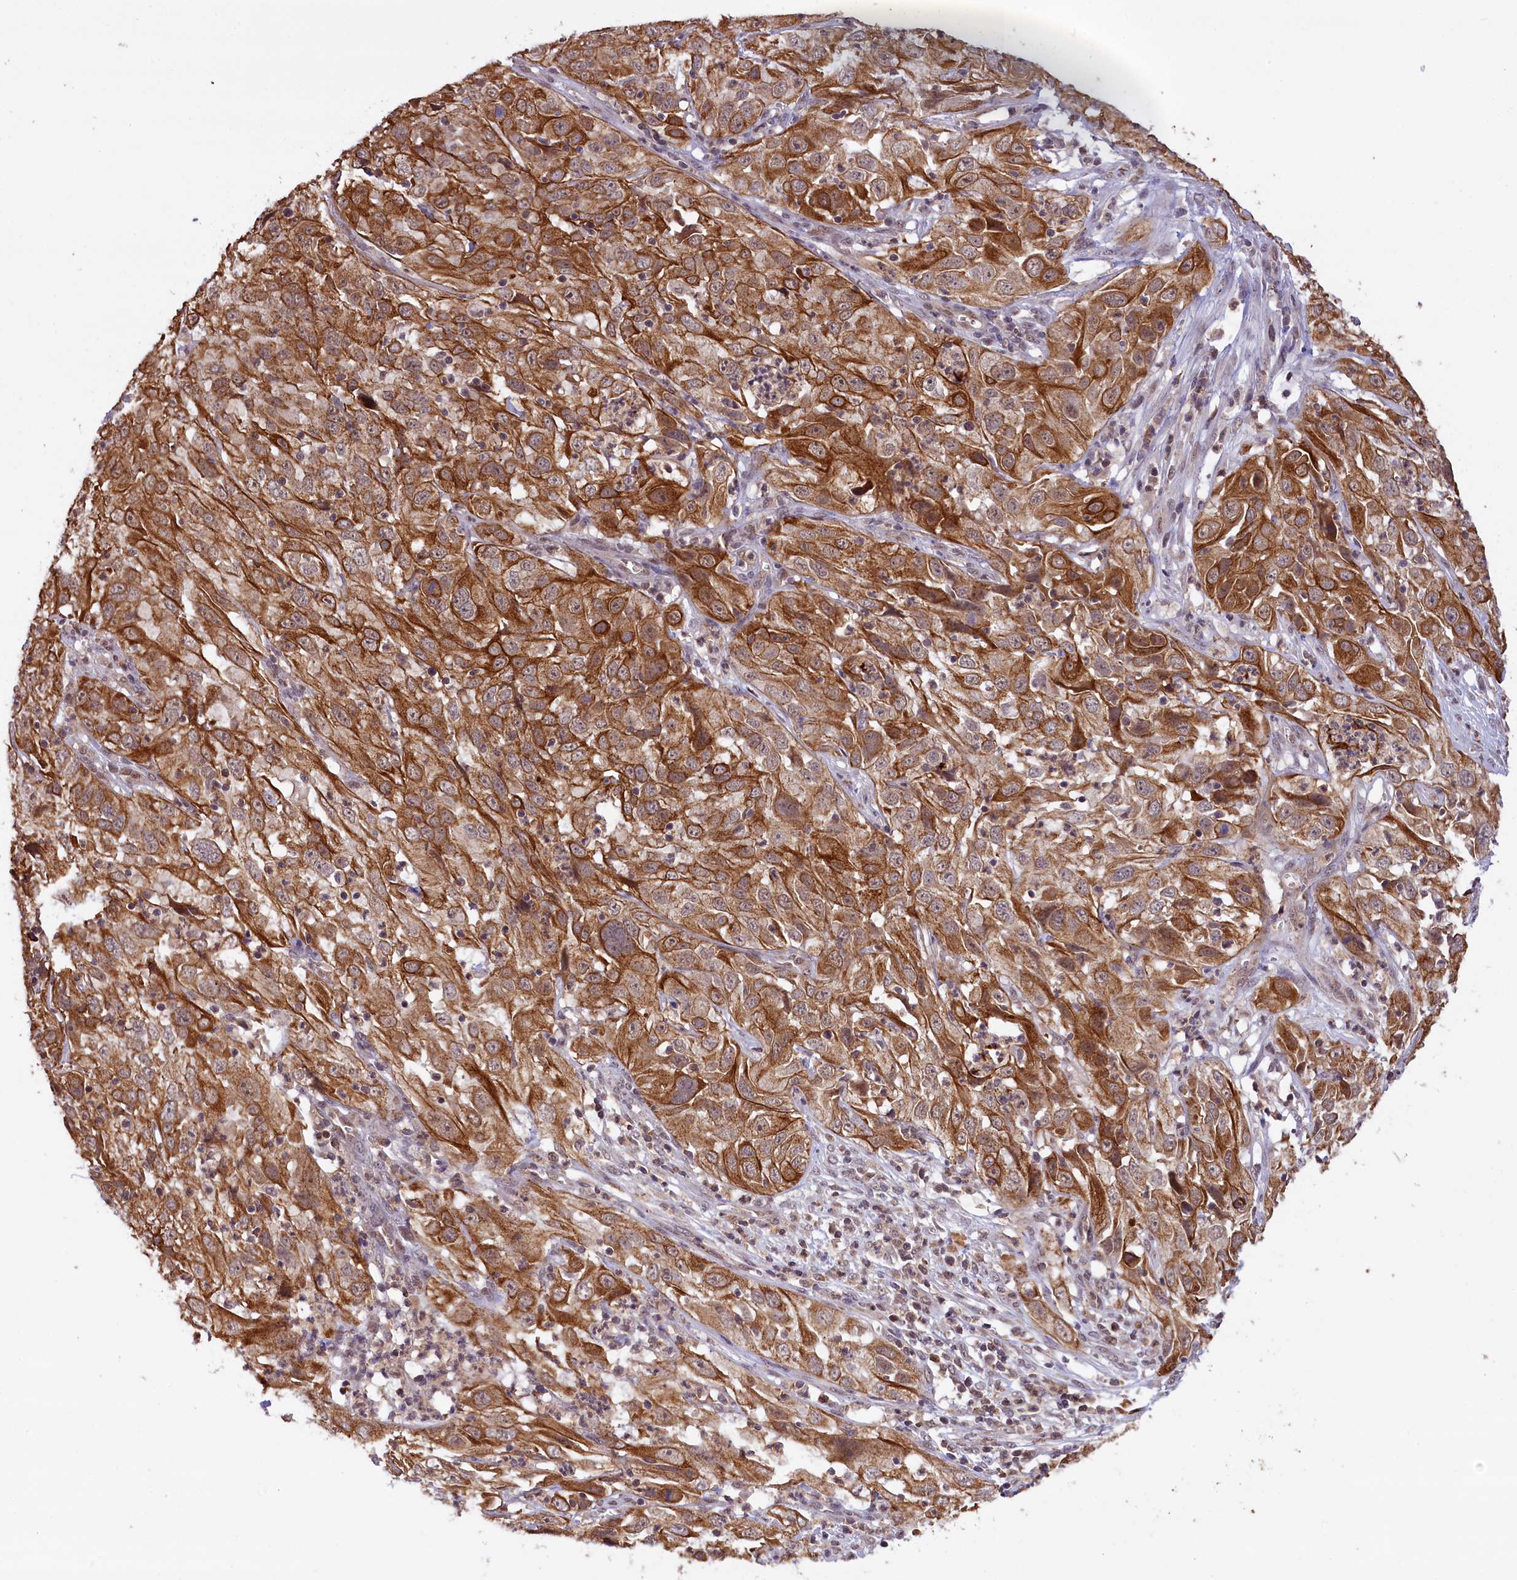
{"staining": {"intensity": "moderate", "quantity": ">75%", "location": "cytoplasmic/membranous"}, "tissue": "cervical cancer", "cell_type": "Tumor cells", "image_type": "cancer", "snomed": [{"axis": "morphology", "description": "Squamous cell carcinoma, NOS"}, {"axis": "topography", "description": "Cervix"}], "caption": "Protein staining of cervical cancer (squamous cell carcinoma) tissue reveals moderate cytoplasmic/membranous positivity in about >75% of tumor cells. (DAB (3,3'-diaminobenzidine) IHC with brightfield microscopy, high magnification).", "gene": "CARD8", "patient": {"sex": "female", "age": 32}}